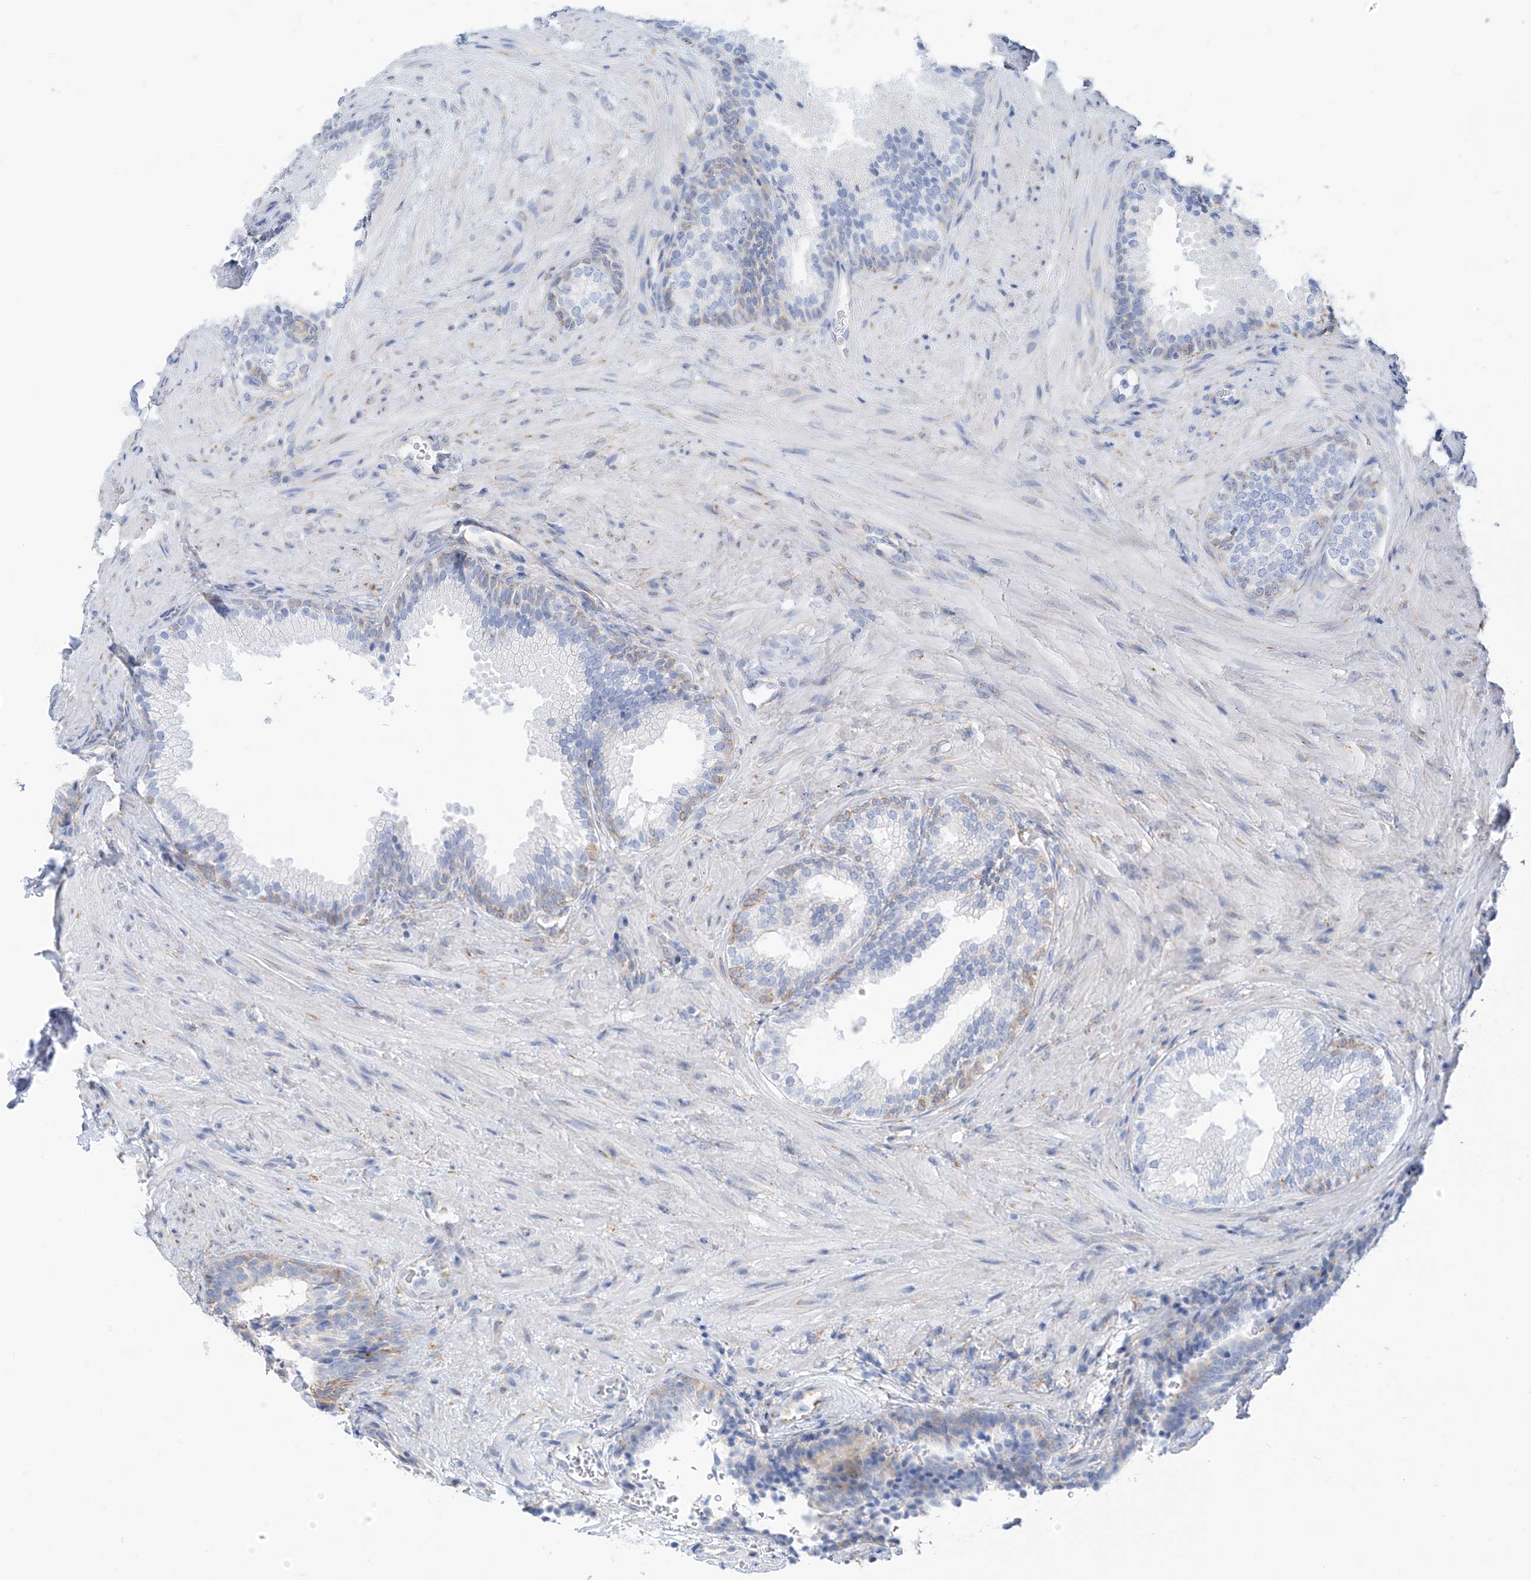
{"staining": {"intensity": "weak", "quantity": "<25%", "location": "cytoplasmic/membranous"}, "tissue": "prostate", "cell_type": "Glandular cells", "image_type": "normal", "snomed": [{"axis": "morphology", "description": "Normal tissue, NOS"}, {"axis": "topography", "description": "Prostate"}], "caption": "Immunohistochemistry histopathology image of normal human prostate stained for a protein (brown), which shows no positivity in glandular cells.", "gene": "RCN2", "patient": {"sex": "male", "age": 76}}